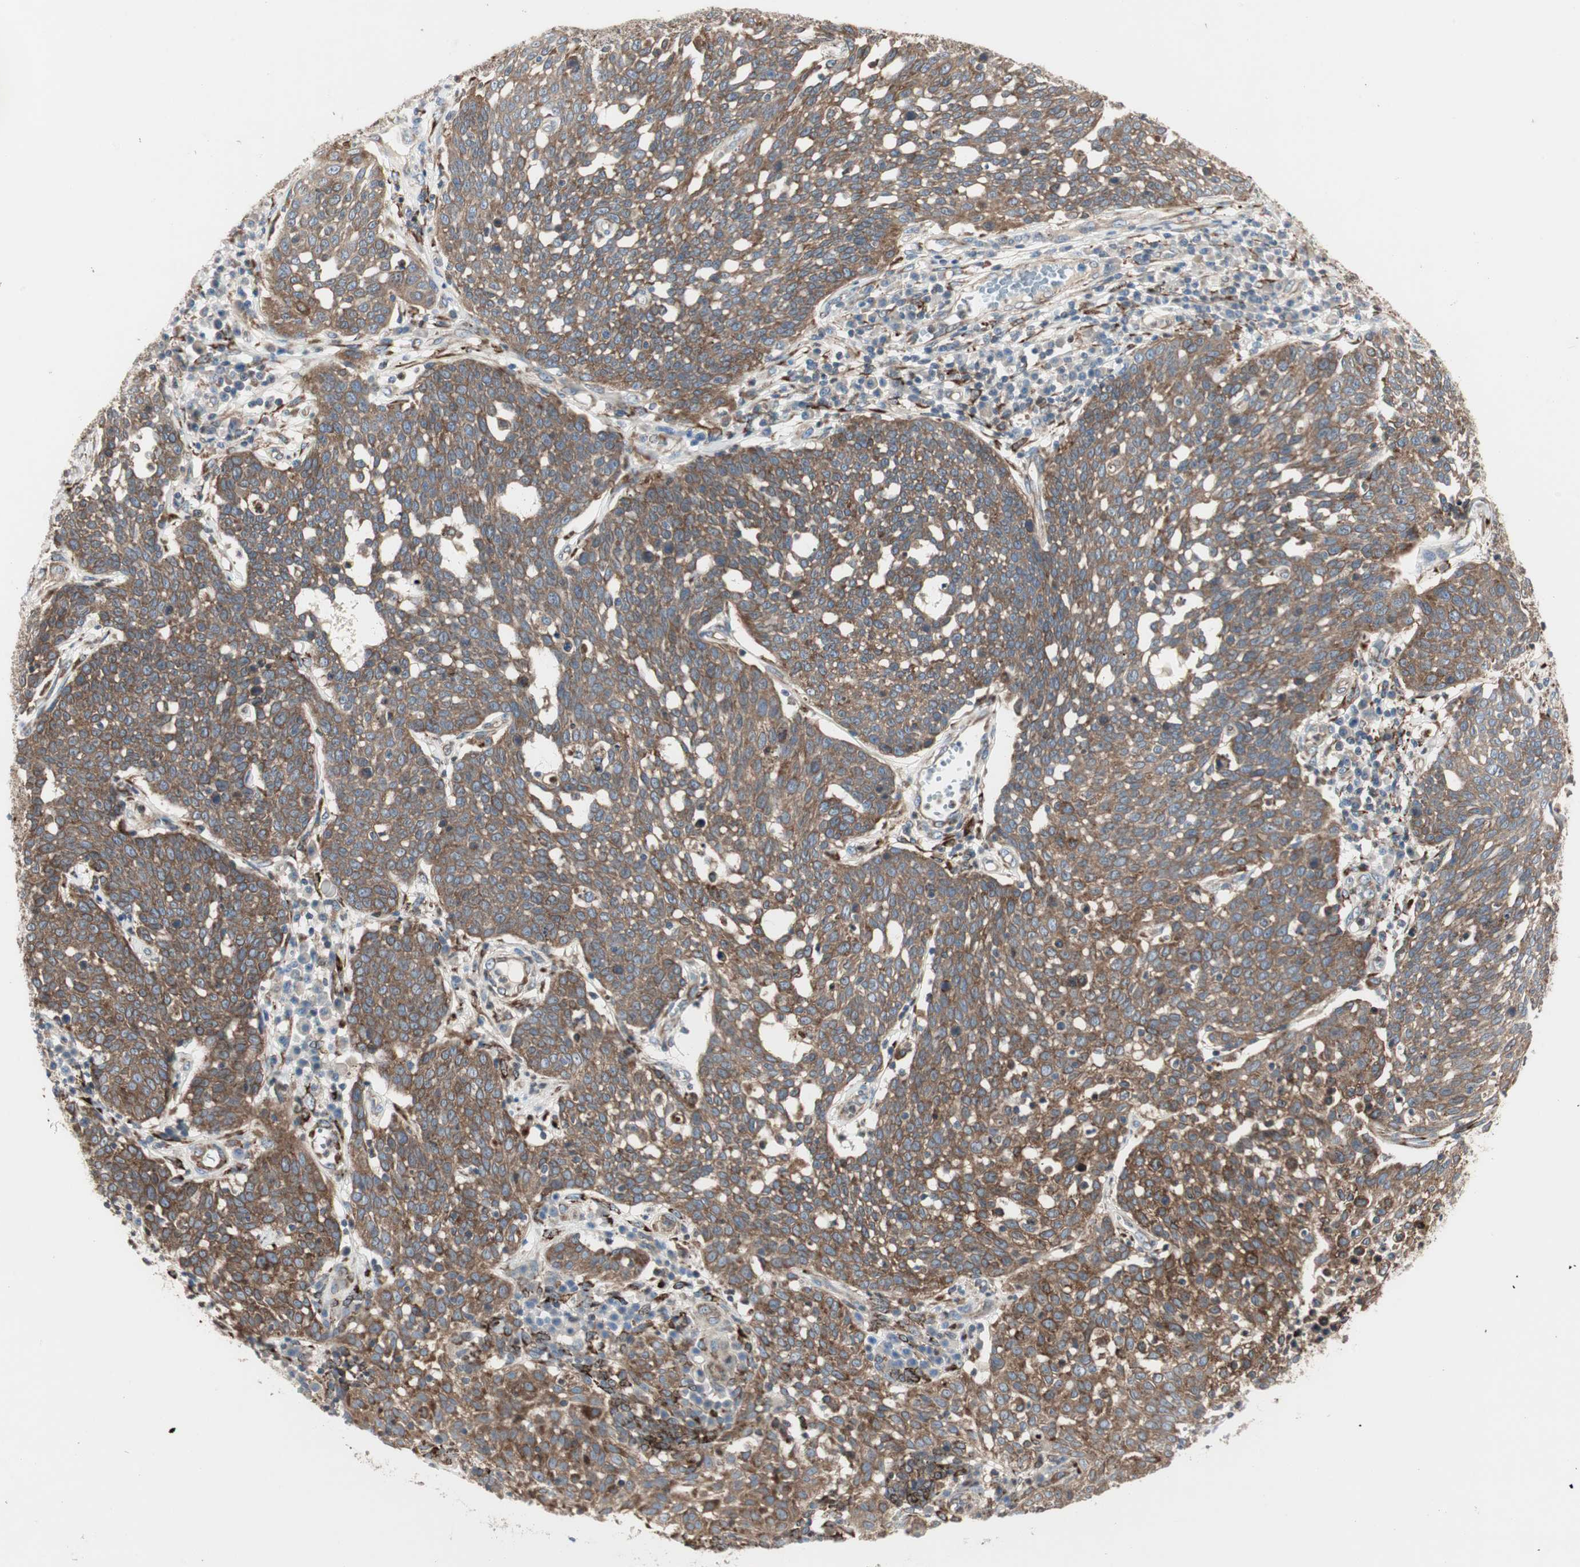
{"staining": {"intensity": "moderate", "quantity": ">75%", "location": "cytoplasmic/membranous"}, "tissue": "cervical cancer", "cell_type": "Tumor cells", "image_type": "cancer", "snomed": [{"axis": "morphology", "description": "Squamous cell carcinoma, NOS"}, {"axis": "topography", "description": "Cervix"}], "caption": "A micrograph of human cervical cancer stained for a protein reveals moderate cytoplasmic/membranous brown staining in tumor cells.", "gene": "H6PD", "patient": {"sex": "female", "age": 34}}